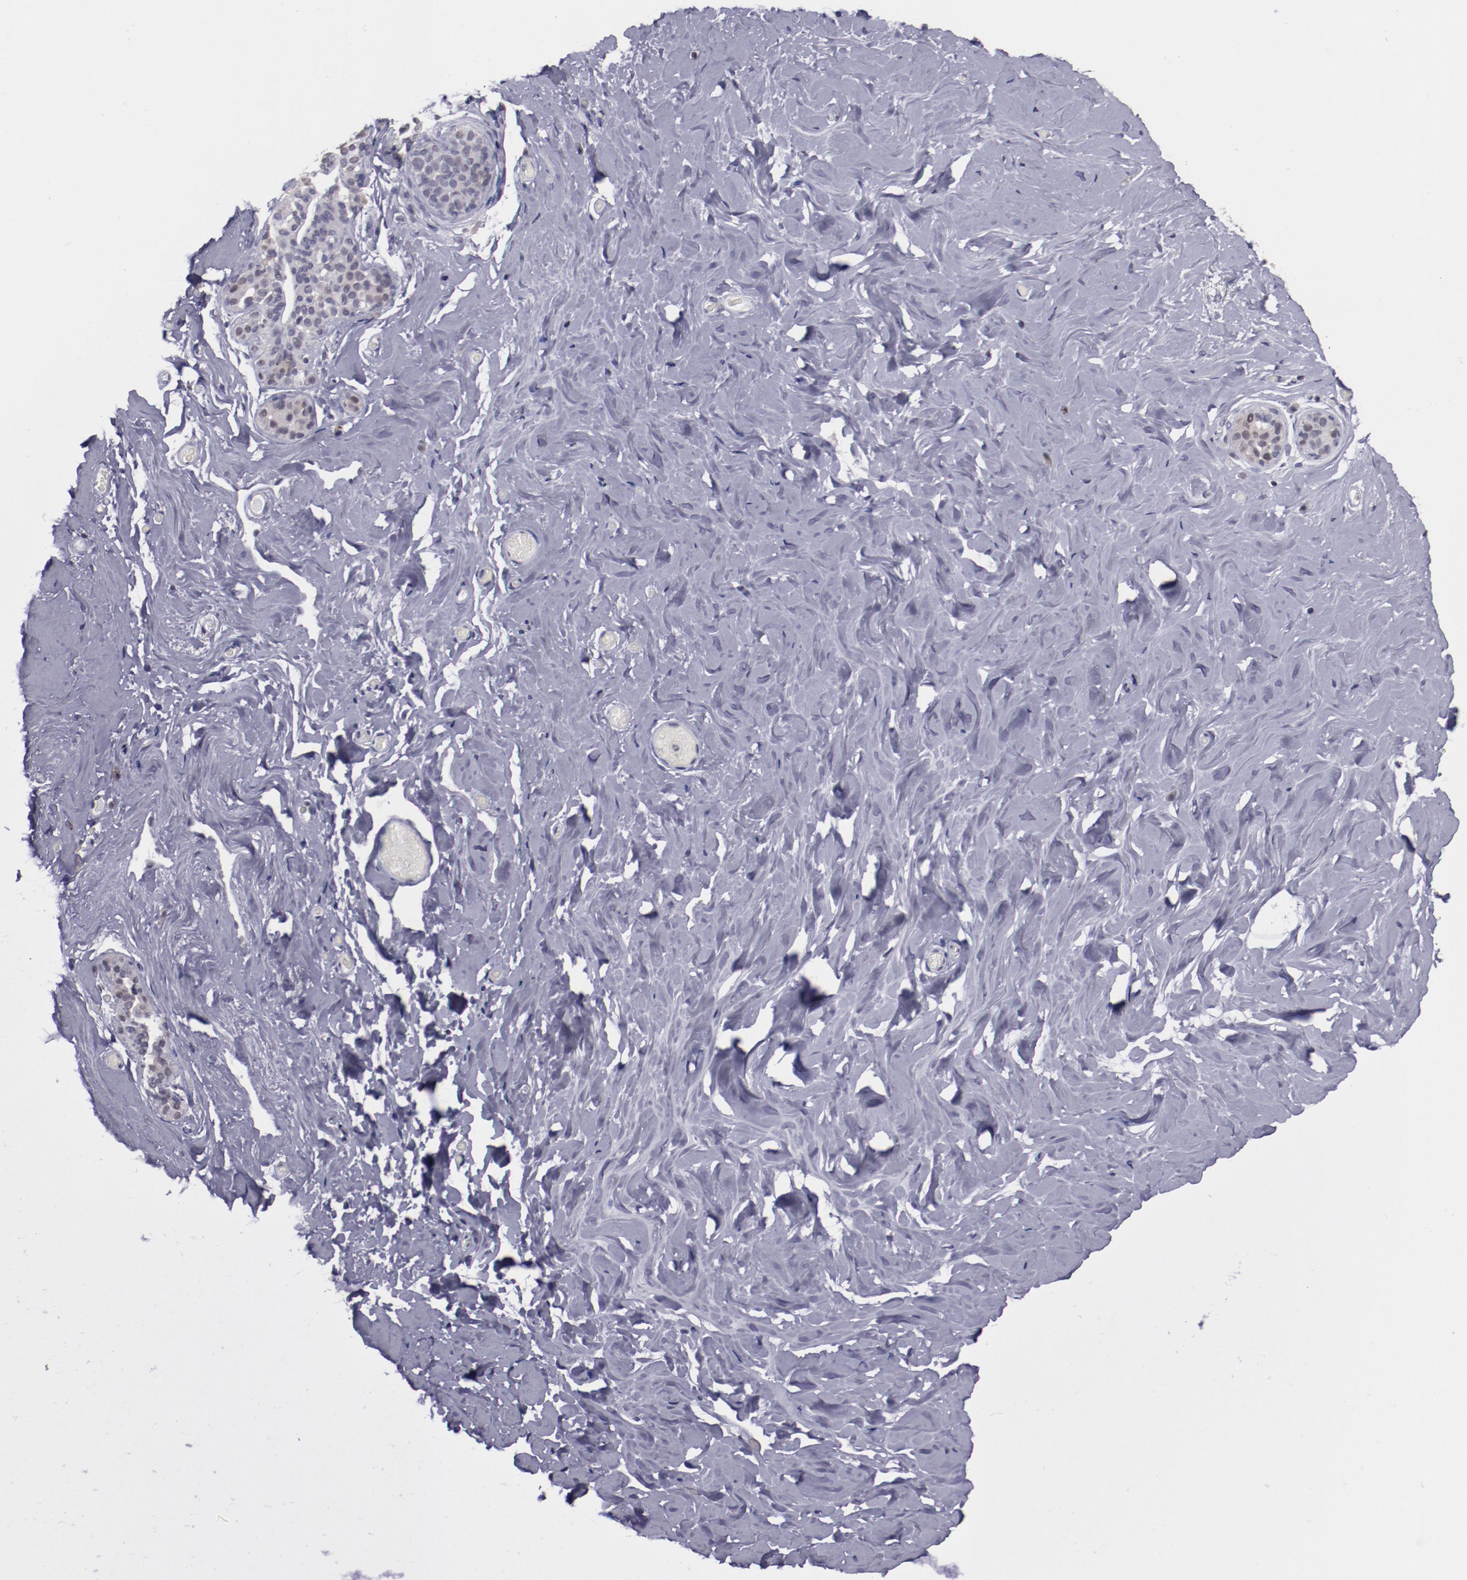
{"staining": {"intensity": "negative", "quantity": "none", "location": "none"}, "tissue": "breast", "cell_type": "Adipocytes", "image_type": "normal", "snomed": [{"axis": "morphology", "description": "Normal tissue, NOS"}, {"axis": "topography", "description": "Breast"}], "caption": "Breast was stained to show a protein in brown. There is no significant positivity in adipocytes.", "gene": "NRXN3", "patient": {"sex": "female", "age": 75}}